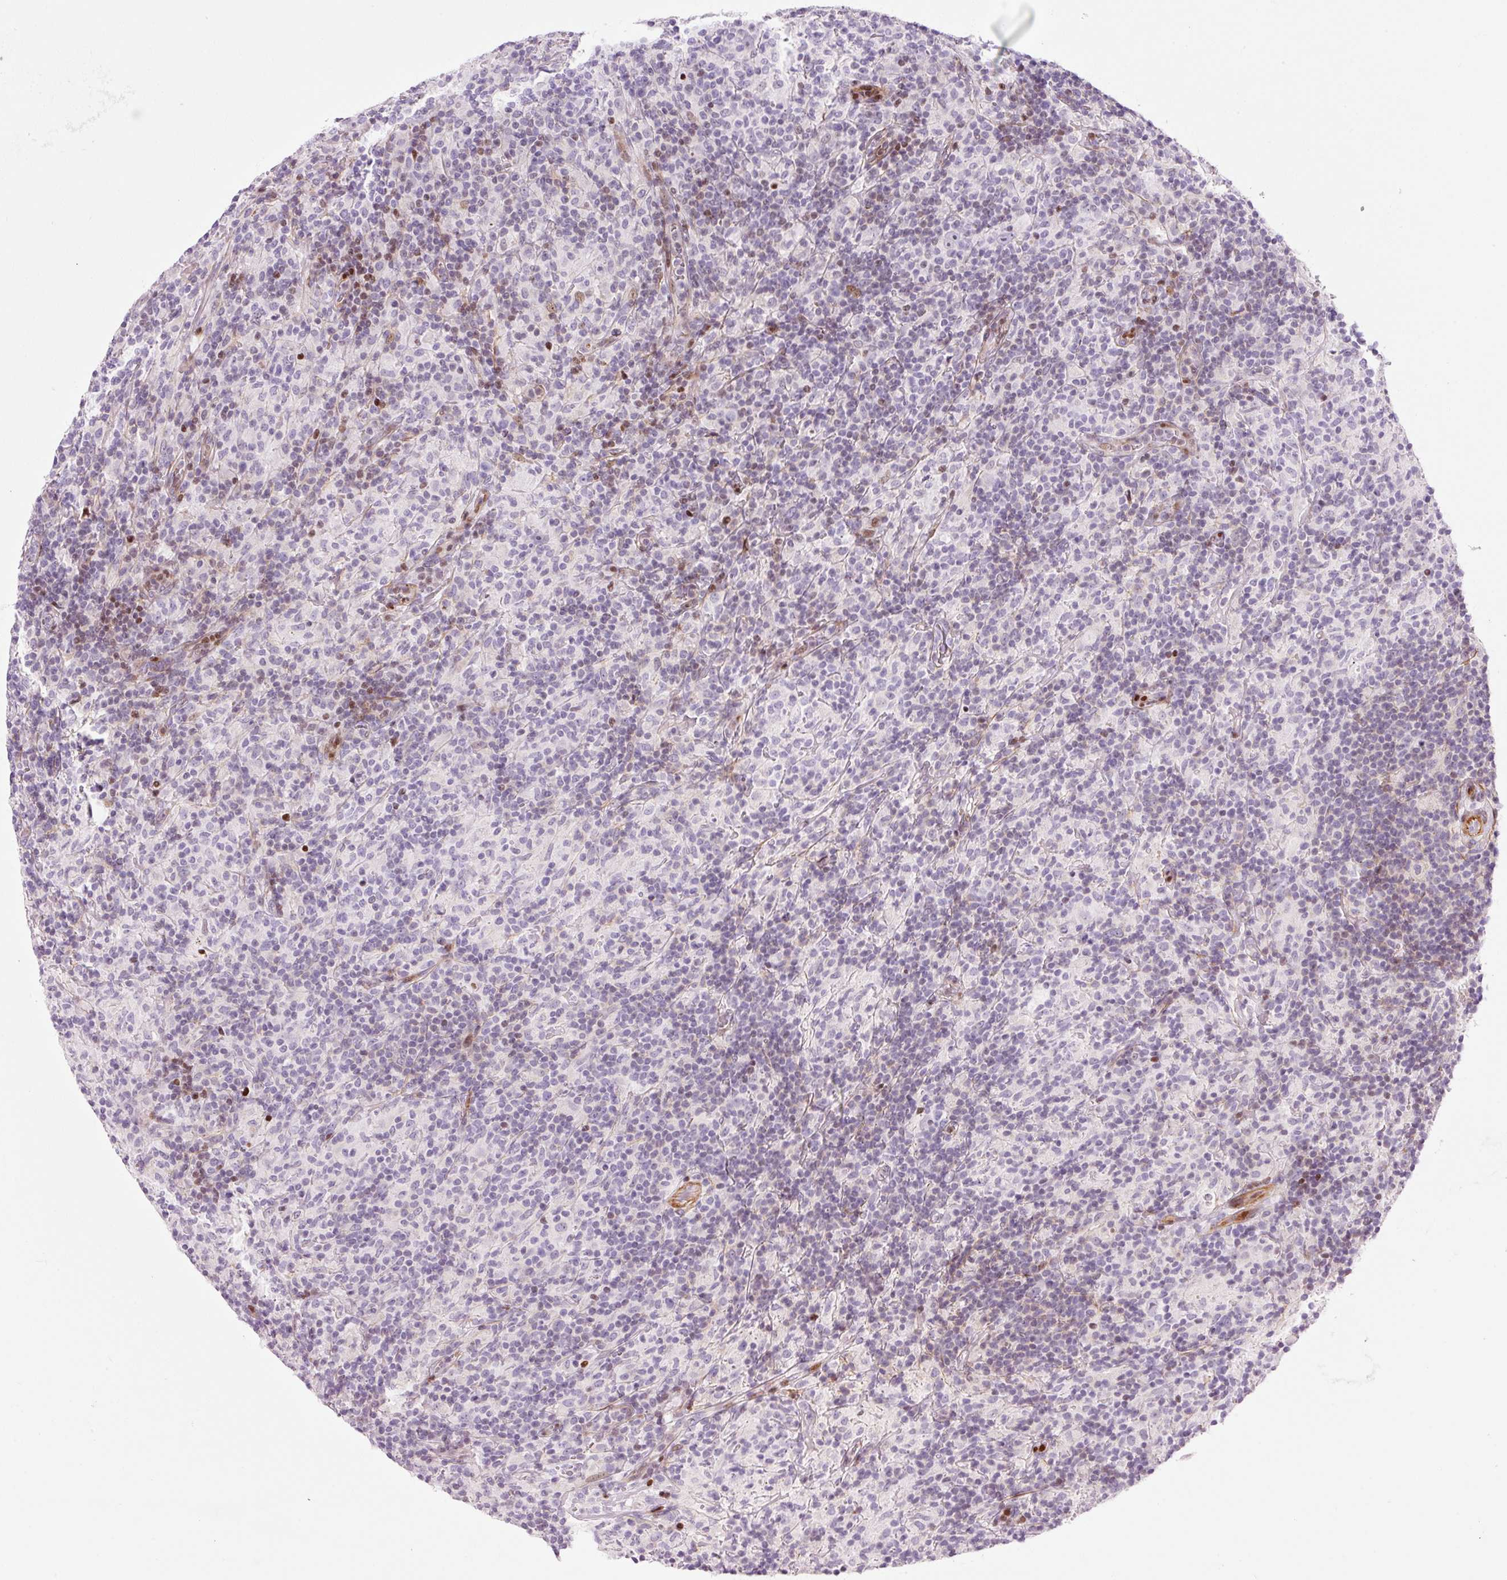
{"staining": {"intensity": "negative", "quantity": "none", "location": "none"}, "tissue": "lymphoma", "cell_type": "Tumor cells", "image_type": "cancer", "snomed": [{"axis": "morphology", "description": "Hodgkin's disease, NOS"}, {"axis": "topography", "description": "Lymph node"}], "caption": "An immunohistochemistry (IHC) image of Hodgkin's disease is shown. There is no staining in tumor cells of Hodgkin's disease.", "gene": "ANKRD20A1", "patient": {"sex": "male", "age": 70}}